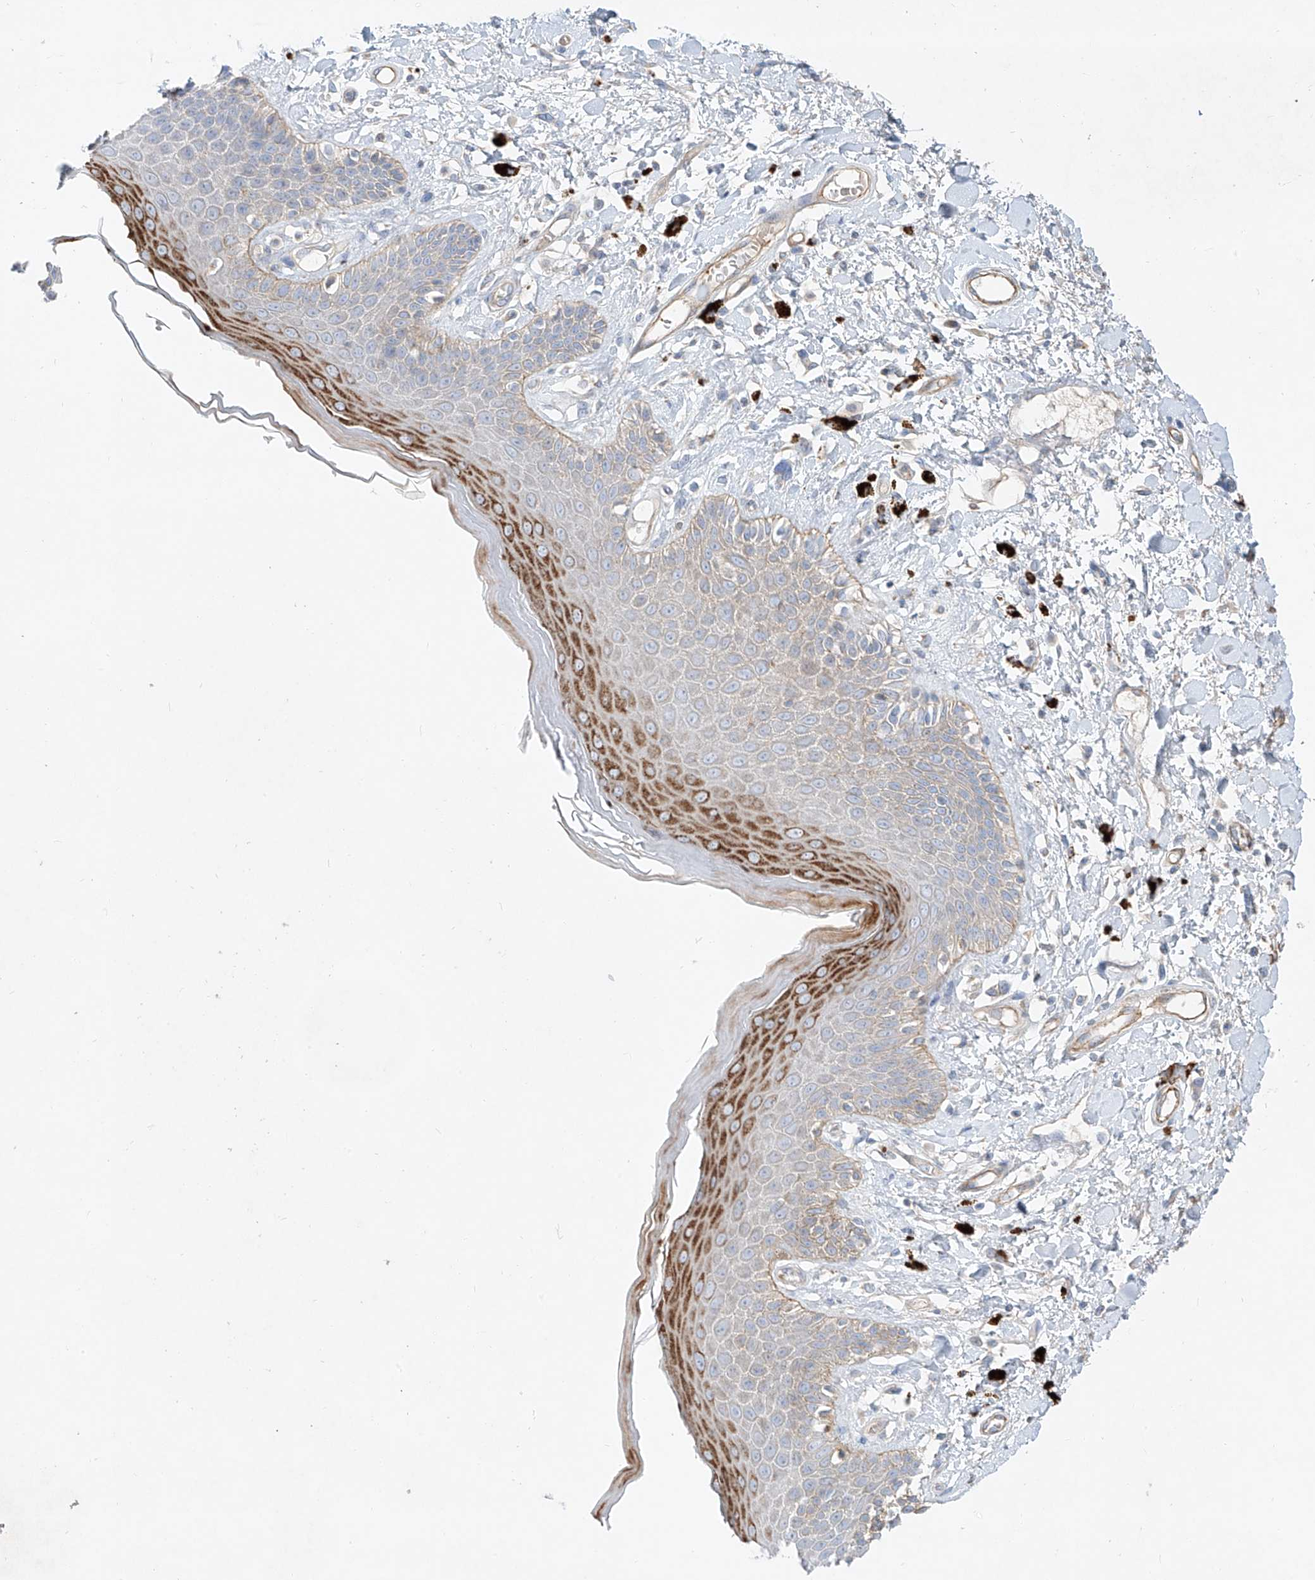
{"staining": {"intensity": "strong", "quantity": "<25%", "location": "cytoplasmic/membranous"}, "tissue": "skin", "cell_type": "Epidermal cells", "image_type": "normal", "snomed": [{"axis": "morphology", "description": "Normal tissue, NOS"}, {"axis": "topography", "description": "Anal"}], "caption": "Brown immunohistochemical staining in benign human skin exhibits strong cytoplasmic/membranous positivity in approximately <25% of epidermal cells. The staining is performed using DAB brown chromogen to label protein expression. The nuclei are counter-stained blue using hematoxylin.", "gene": "AJM1", "patient": {"sex": "female", "age": 78}}